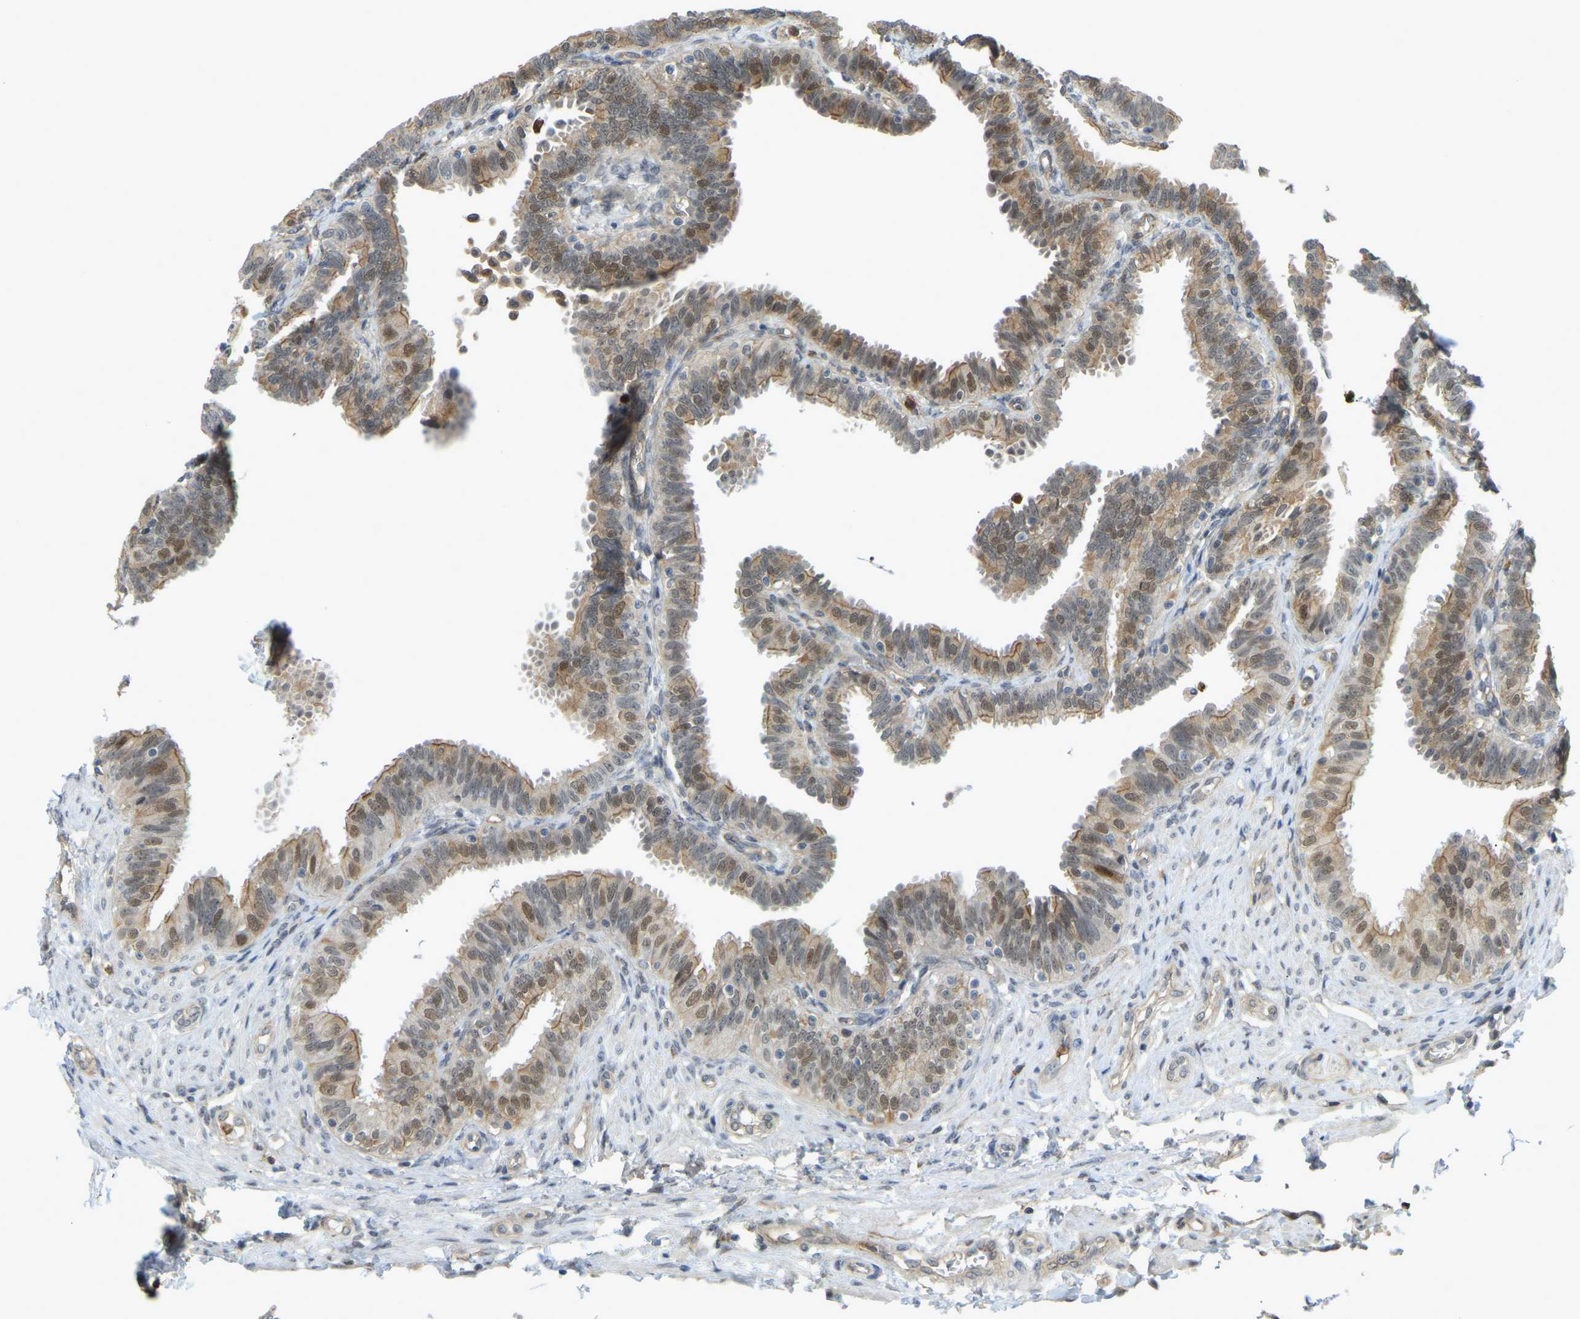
{"staining": {"intensity": "moderate", "quantity": "25%-75%", "location": "nuclear"}, "tissue": "fallopian tube", "cell_type": "Glandular cells", "image_type": "normal", "snomed": [{"axis": "morphology", "description": "Normal tissue, NOS"}, {"axis": "topography", "description": "Fallopian tube"}, {"axis": "topography", "description": "Placenta"}], "caption": "Immunohistochemistry image of normal human fallopian tube stained for a protein (brown), which reveals medium levels of moderate nuclear expression in about 25%-75% of glandular cells.", "gene": "SERPINB5", "patient": {"sex": "female", "age": 34}}